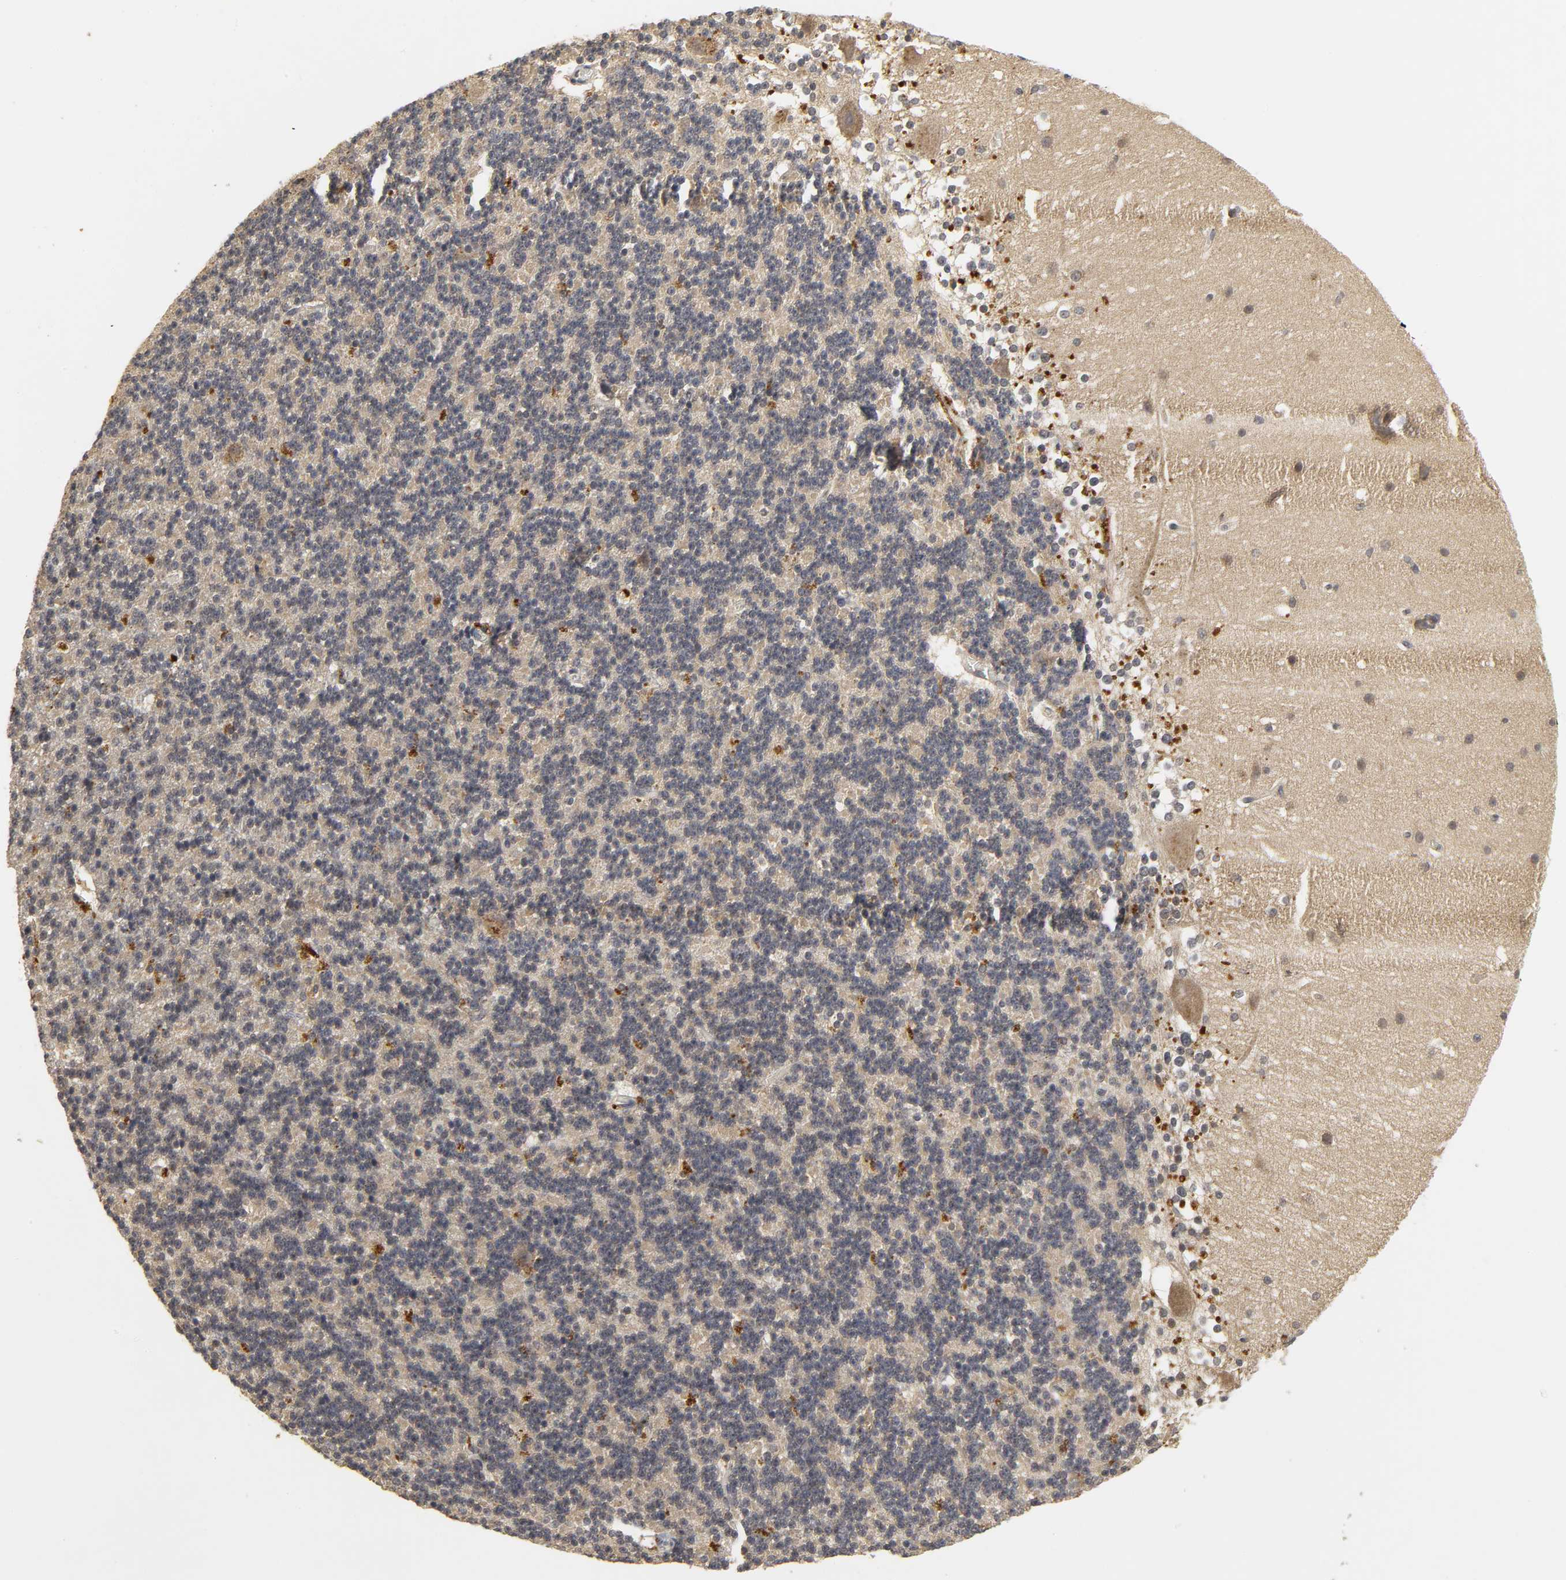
{"staining": {"intensity": "weak", "quantity": ">75%", "location": "cytoplasmic/membranous"}, "tissue": "cerebellum", "cell_type": "Cells in granular layer", "image_type": "normal", "snomed": [{"axis": "morphology", "description": "Normal tissue, NOS"}, {"axis": "topography", "description": "Cerebellum"}], "caption": "A high-resolution photomicrograph shows IHC staining of unremarkable cerebellum, which shows weak cytoplasmic/membranous expression in approximately >75% of cells in granular layer.", "gene": "TRAF6", "patient": {"sex": "female", "age": 19}}